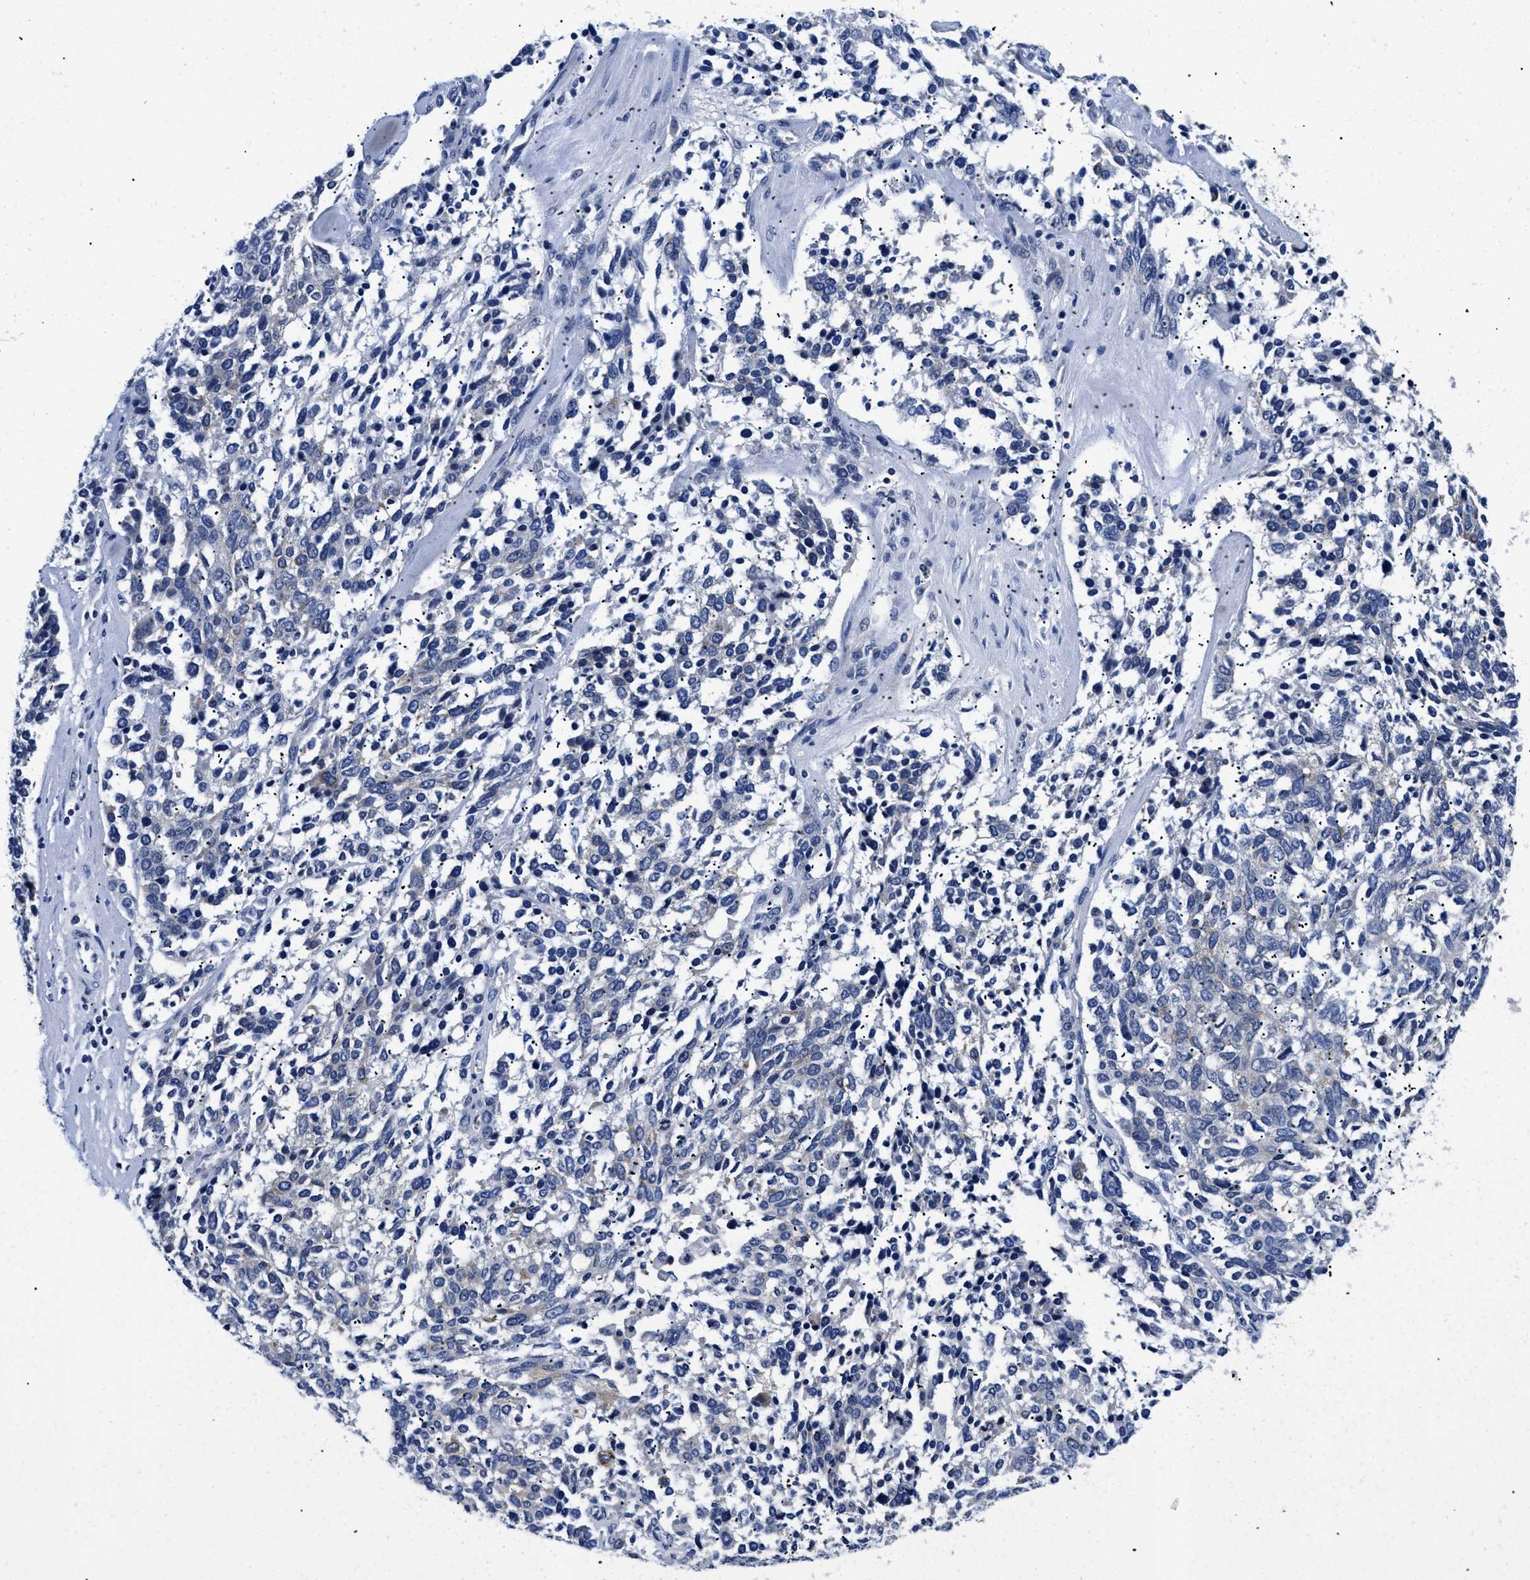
{"staining": {"intensity": "negative", "quantity": "none", "location": "none"}, "tissue": "ovarian cancer", "cell_type": "Tumor cells", "image_type": "cancer", "snomed": [{"axis": "morphology", "description": "Cystadenocarcinoma, serous, NOS"}, {"axis": "topography", "description": "Ovary"}], "caption": "A histopathology image of human ovarian cancer is negative for staining in tumor cells.", "gene": "MEA1", "patient": {"sex": "female", "age": 44}}